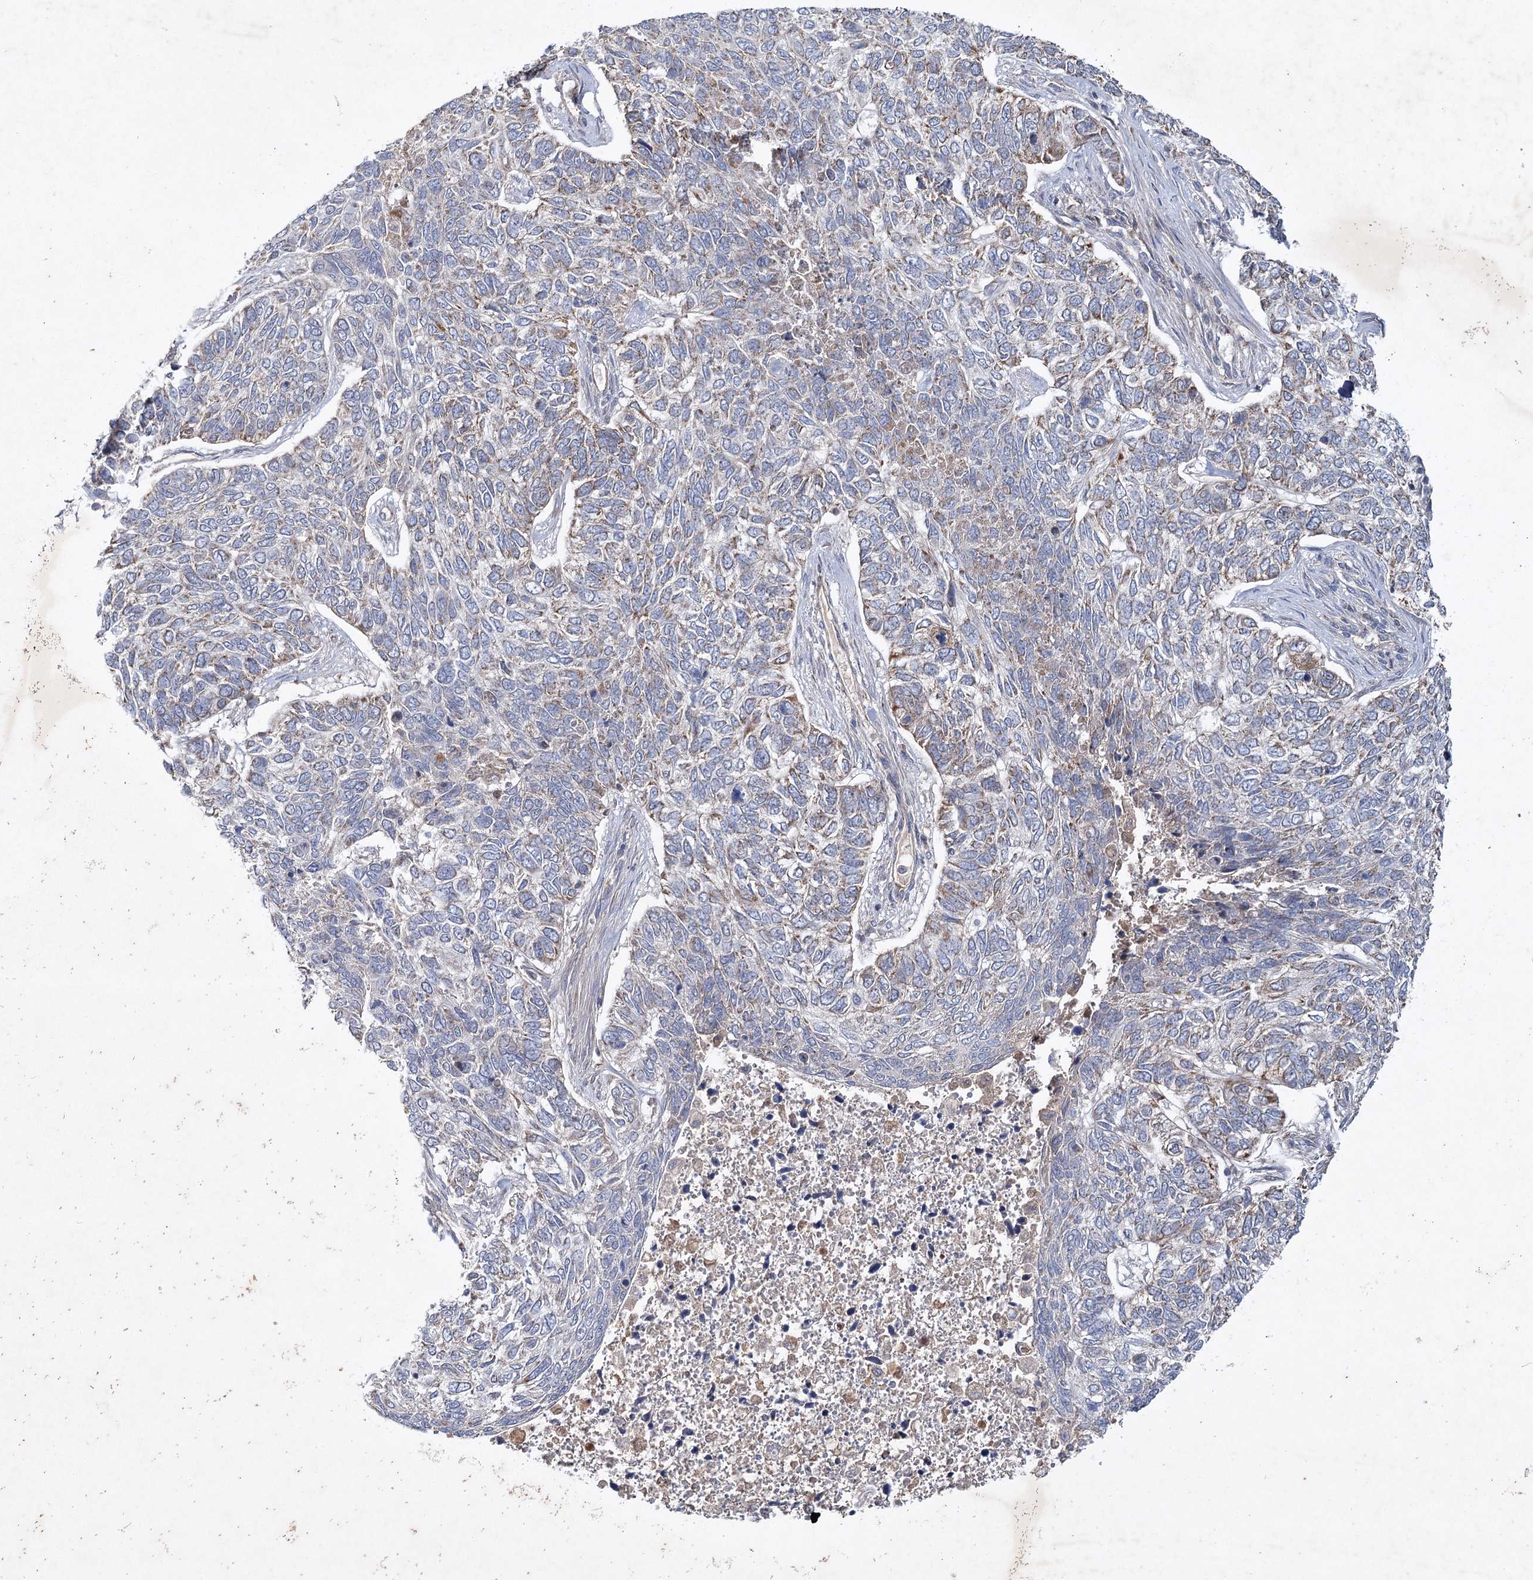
{"staining": {"intensity": "weak", "quantity": "<25%", "location": "cytoplasmic/membranous"}, "tissue": "skin cancer", "cell_type": "Tumor cells", "image_type": "cancer", "snomed": [{"axis": "morphology", "description": "Basal cell carcinoma"}, {"axis": "topography", "description": "Skin"}], "caption": "Immunohistochemistry (IHC) of basal cell carcinoma (skin) demonstrates no staining in tumor cells.", "gene": "MRPL44", "patient": {"sex": "male", "age": 88}}